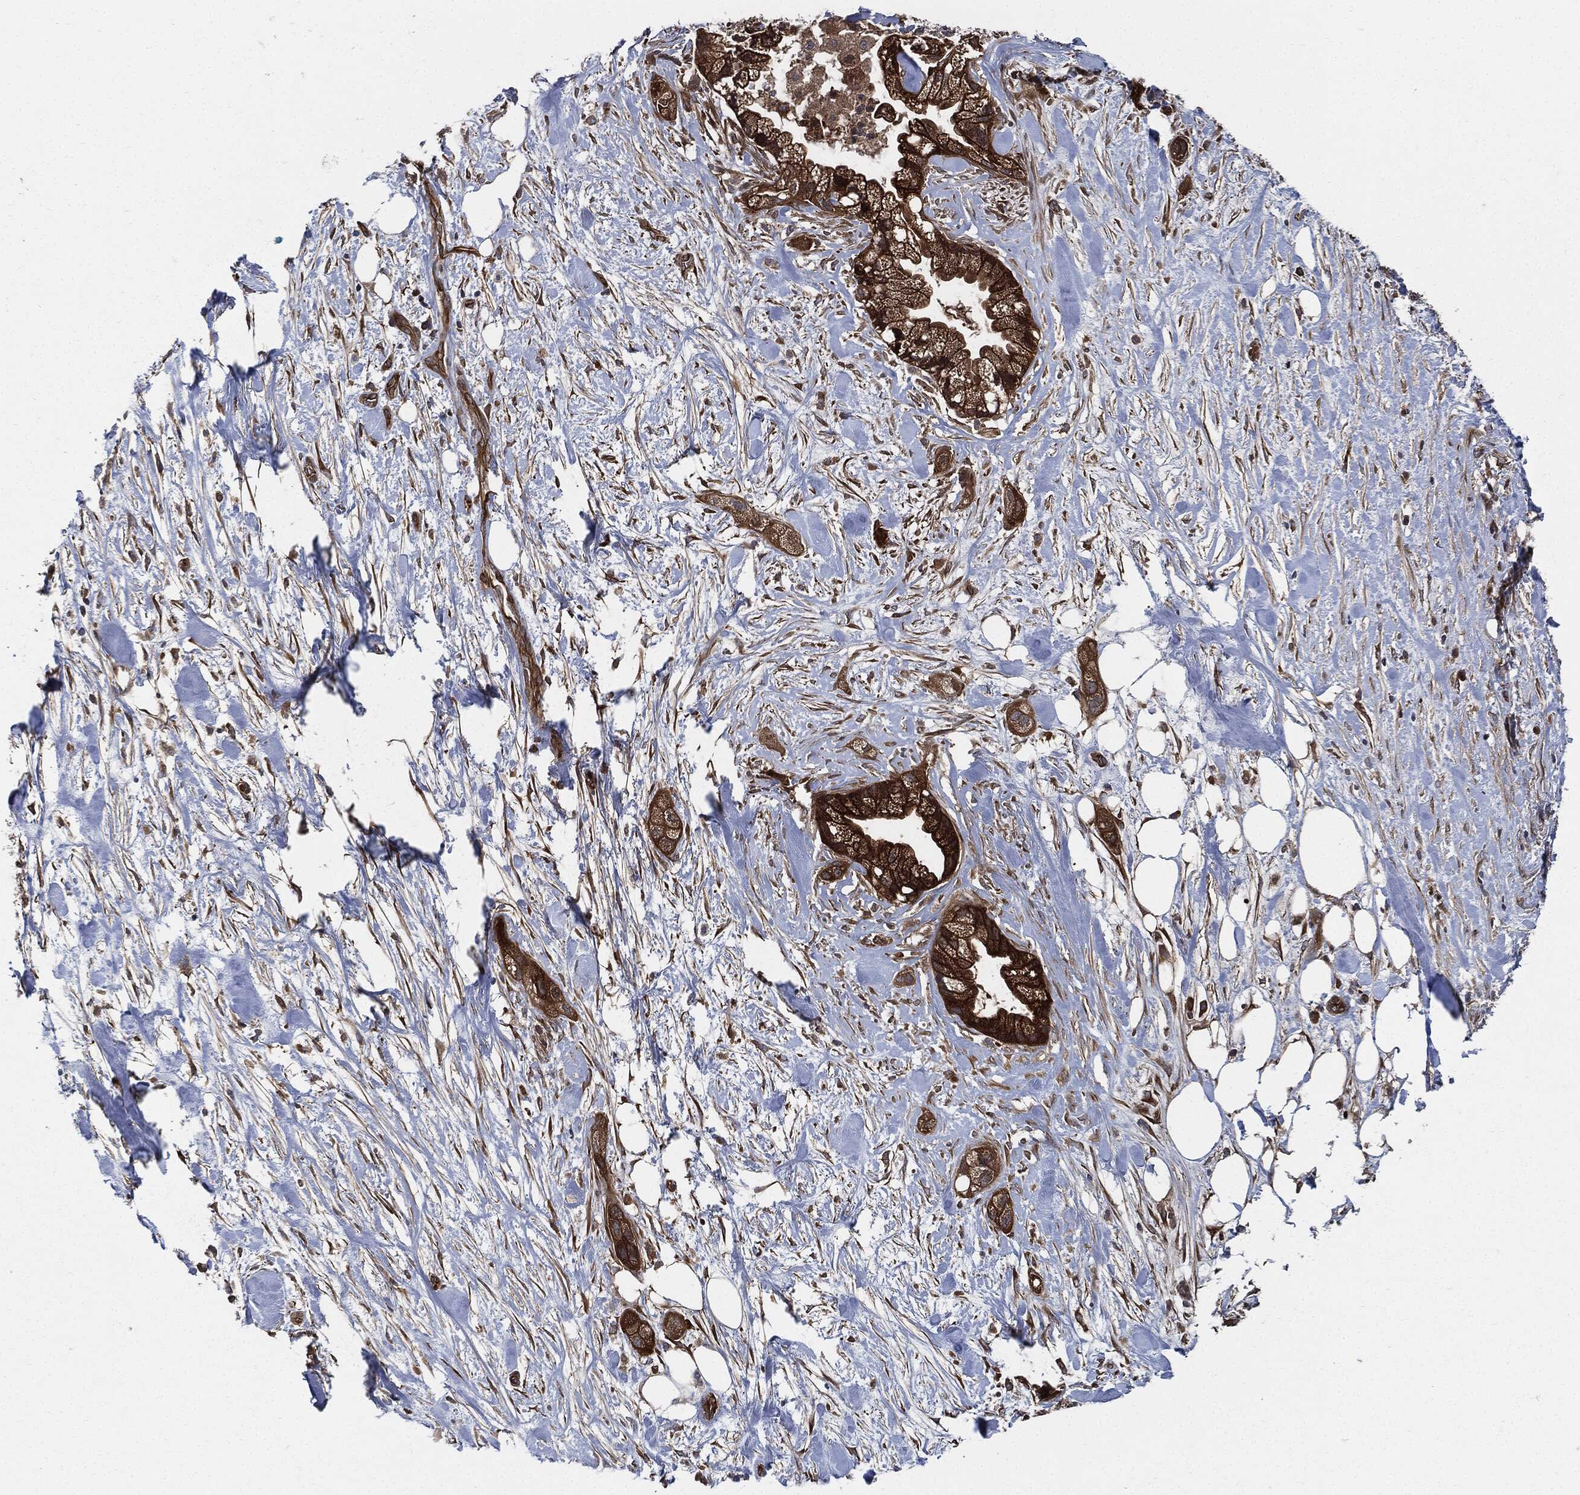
{"staining": {"intensity": "strong", "quantity": ">75%", "location": "cytoplasmic/membranous"}, "tissue": "pancreatic cancer", "cell_type": "Tumor cells", "image_type": "cancer", "snomed": [{"axis": "morphology", "description": "Adenocarcinoma, NOS"}, {"axis": "topography", "description": "Pancreas"}], "caption": "Protein staining of pancreatic cancer tissue shows strong cytoplasmic/membranous positivity in about >75% of tumor cells. The staining is performed using DAB brown chromogen to label protein expression. The nuclei are counter-stained blue using hematoxylin.", "gene": "XPNPEP1", "patient": {"sex": "male", "age": 44}}